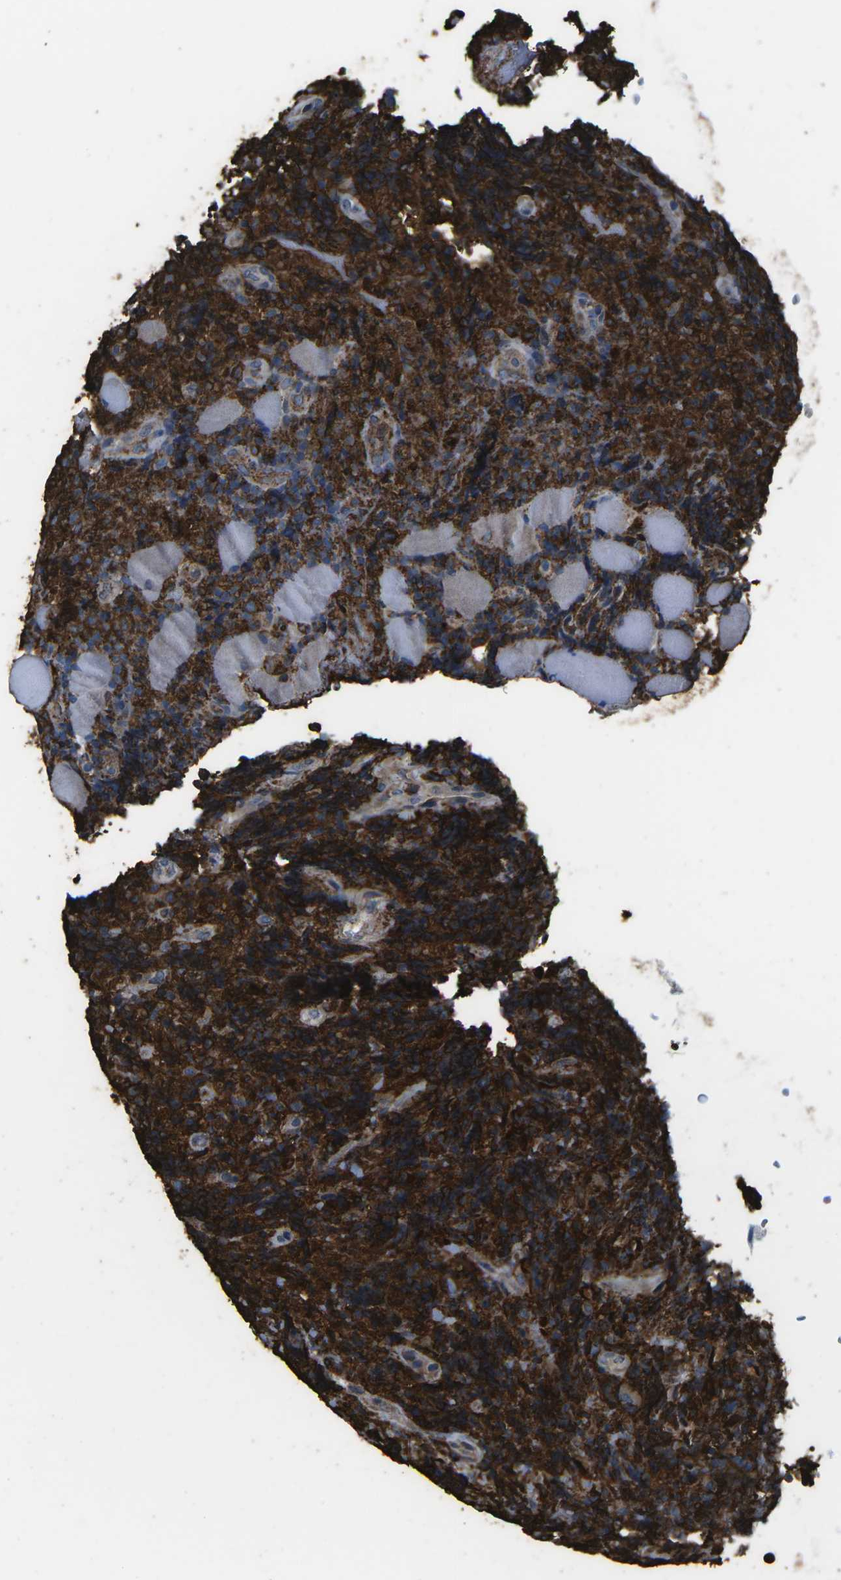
{"staining": {"intensity": "strong", "quantity": ">75%", "location": "cytoplasmic/membranous"}, "tissue": "lymphoma", "cell_type": "Tumor cells", "image_type": "cancer", "snomed": [{"axis": "morphology", "description": "Malignant lymphoma, non-Hodgkin's type, High grade"}, {"axis": "topography", "description": "Tonsil"}], "caption": "Immunohistochemical staining of human lymphoma displays high levels of strong cytoplasmic/membranous positivity in about >75% of tumor cells.", "gene": "PTPN1", "patient": {"sex": "female", "age": 36}}